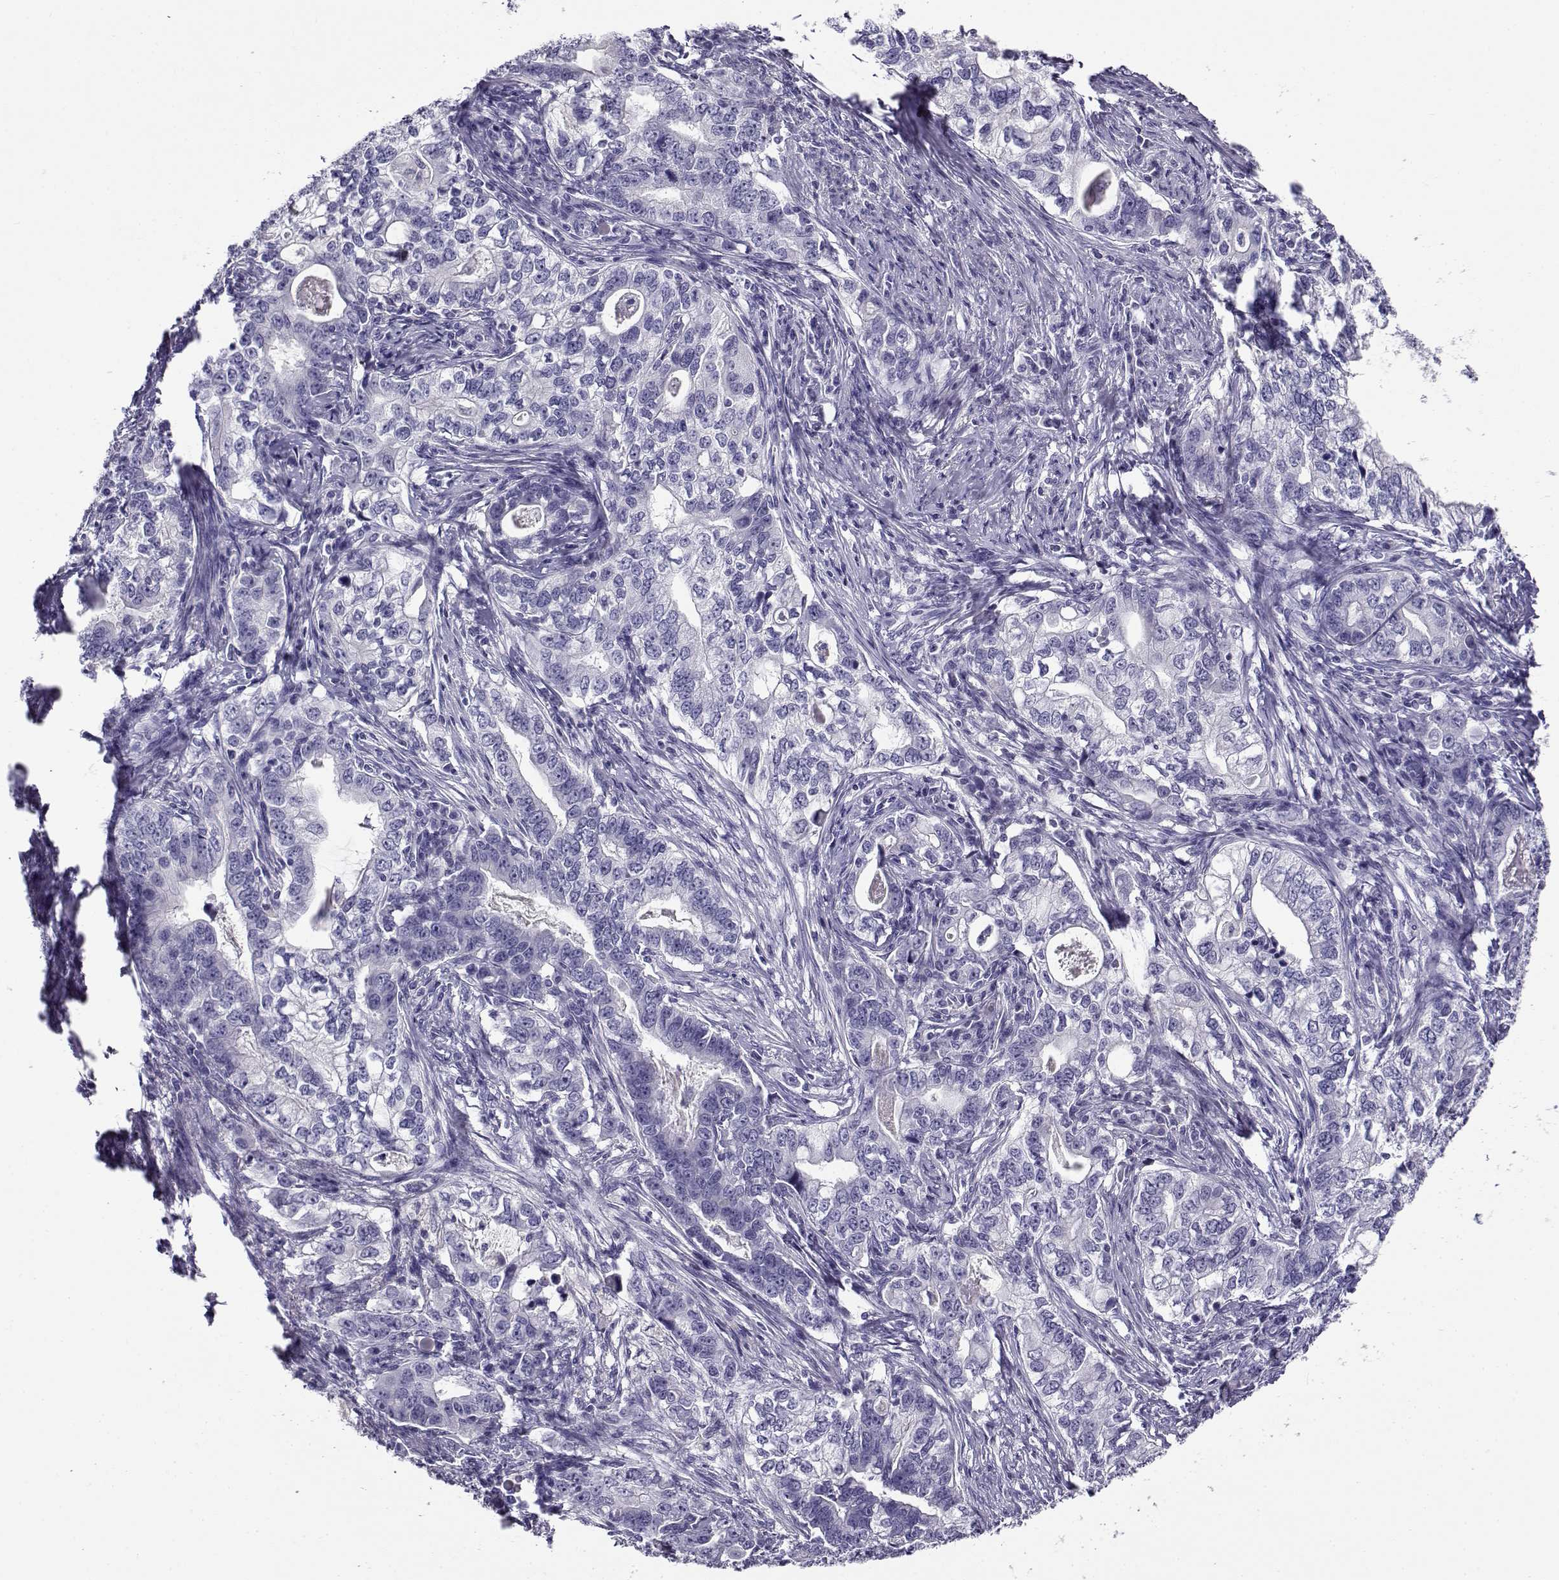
{"staining": {"intensity": "negative", "quantity": "none", "location": "none"}, "tissue": "stomach cancer", "cell_type": "Tumor cells", "image_type": "cancer", "snomed": [{"axis": "morphology", "description": "Adenocarcinoma, NOS"}, {"axis": "topography", "description": "Stomach, lower"}], "caption": "High magnification brightfield microscopy of adenocarcinoma (stomach) stained with DAB (brown) and counterstained with hematoxylin (blue): tumor cells show no significant expression.", "gene": "RHOXF2", "patient": {"sex": "female", "age": 72}}